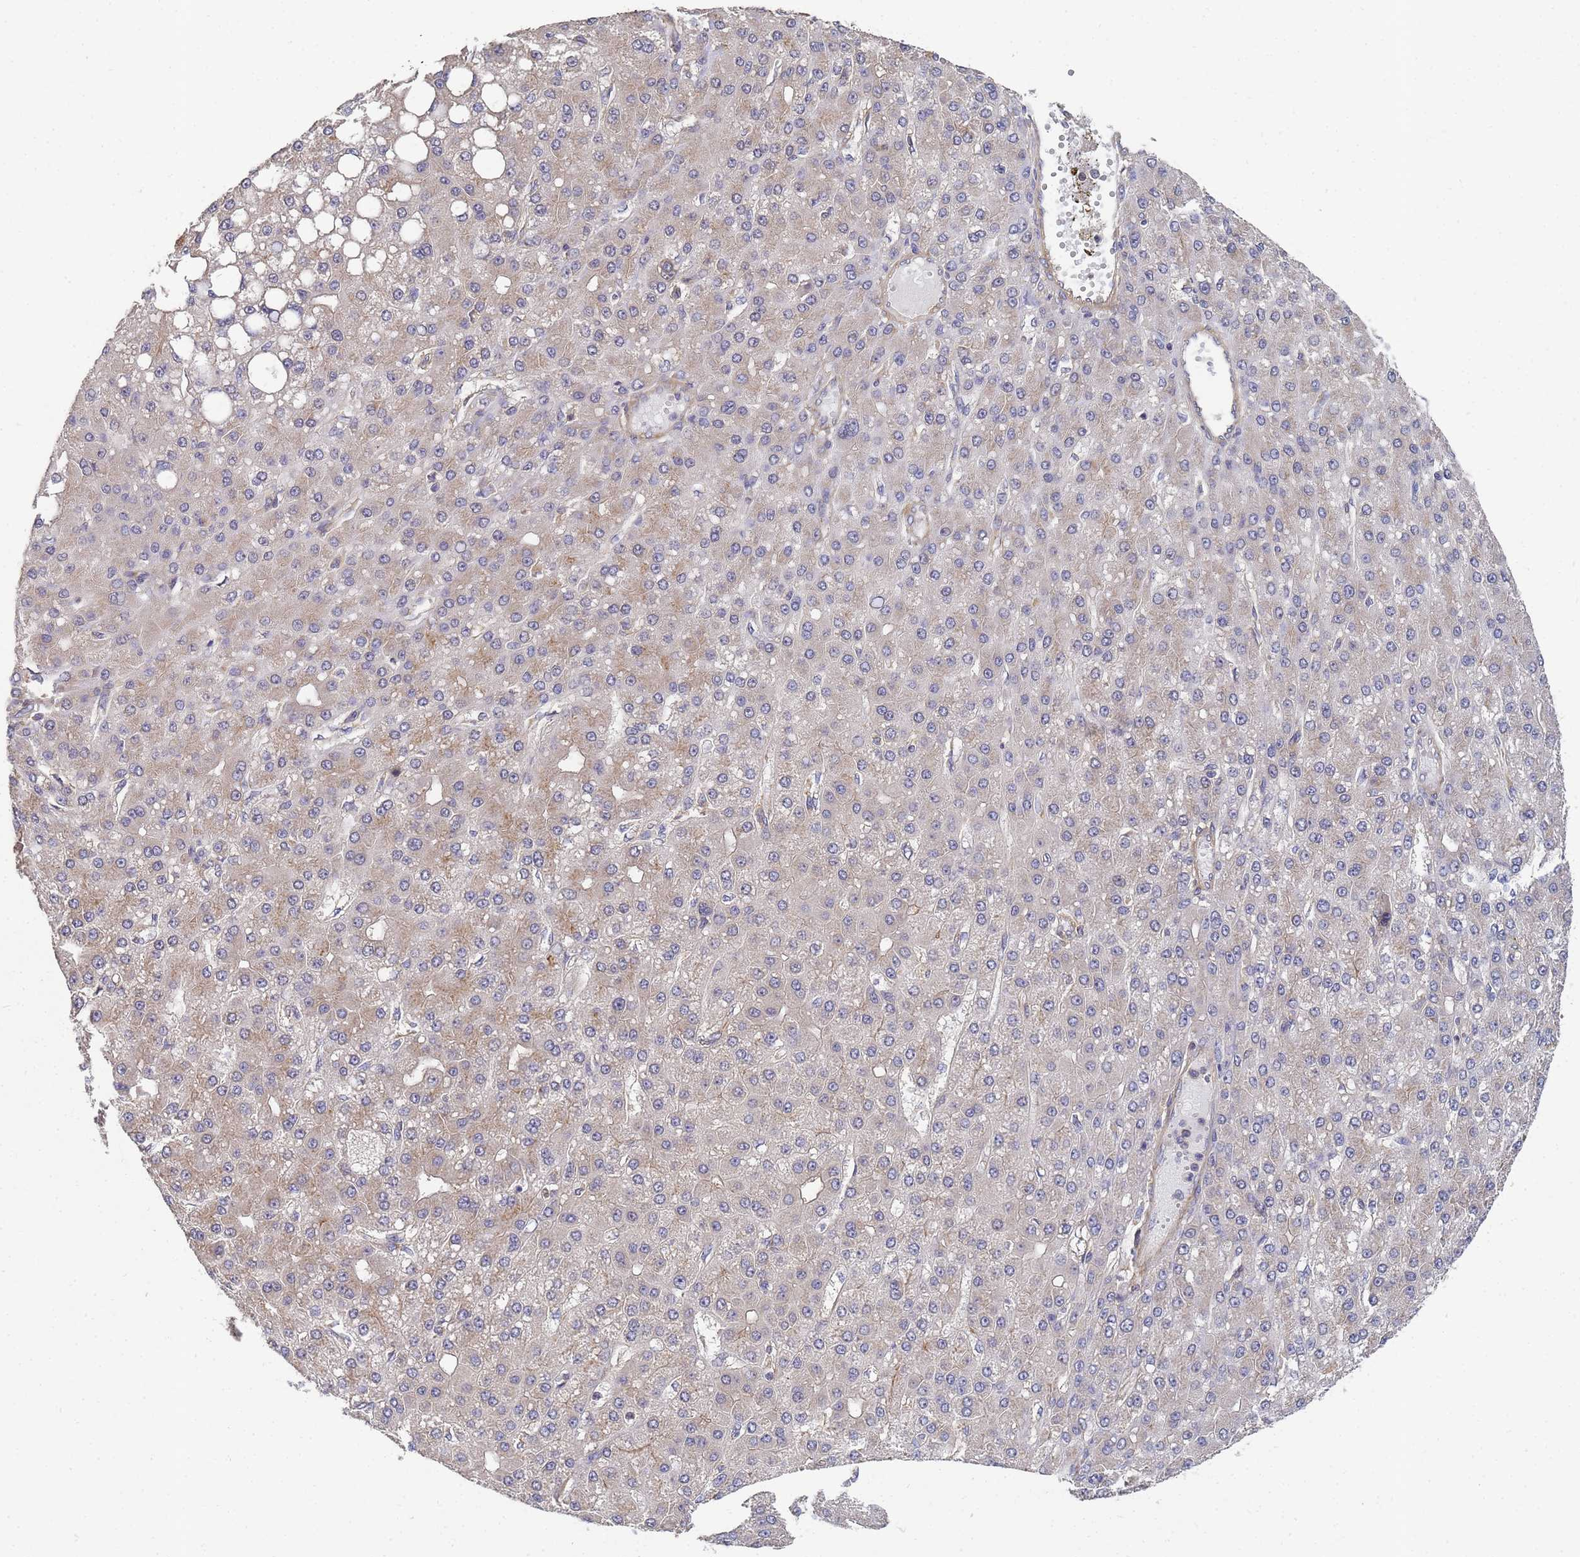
{"staining": {"intensity": "weak", "quantity": "25%-75%", "location": "cytoplasmic/membranous"}, "tissue": "liver cancer", "cell_type": "Tumor cells", "image_type": "cancer", "snomed": [{"axis": "morphology", "description": "Carcinoma, Hepatocellular, NOS"}, {"axis": "topography", "description": "Liver"}], "caption": "Liver cancer was stained to show a protein in brown. There is low levels of weak cytoplasmic/membranous expression in about 25%-75% of tumor cells.", "gene": "ALS2CL", "patient": {"sex": "male", "age": 67}}